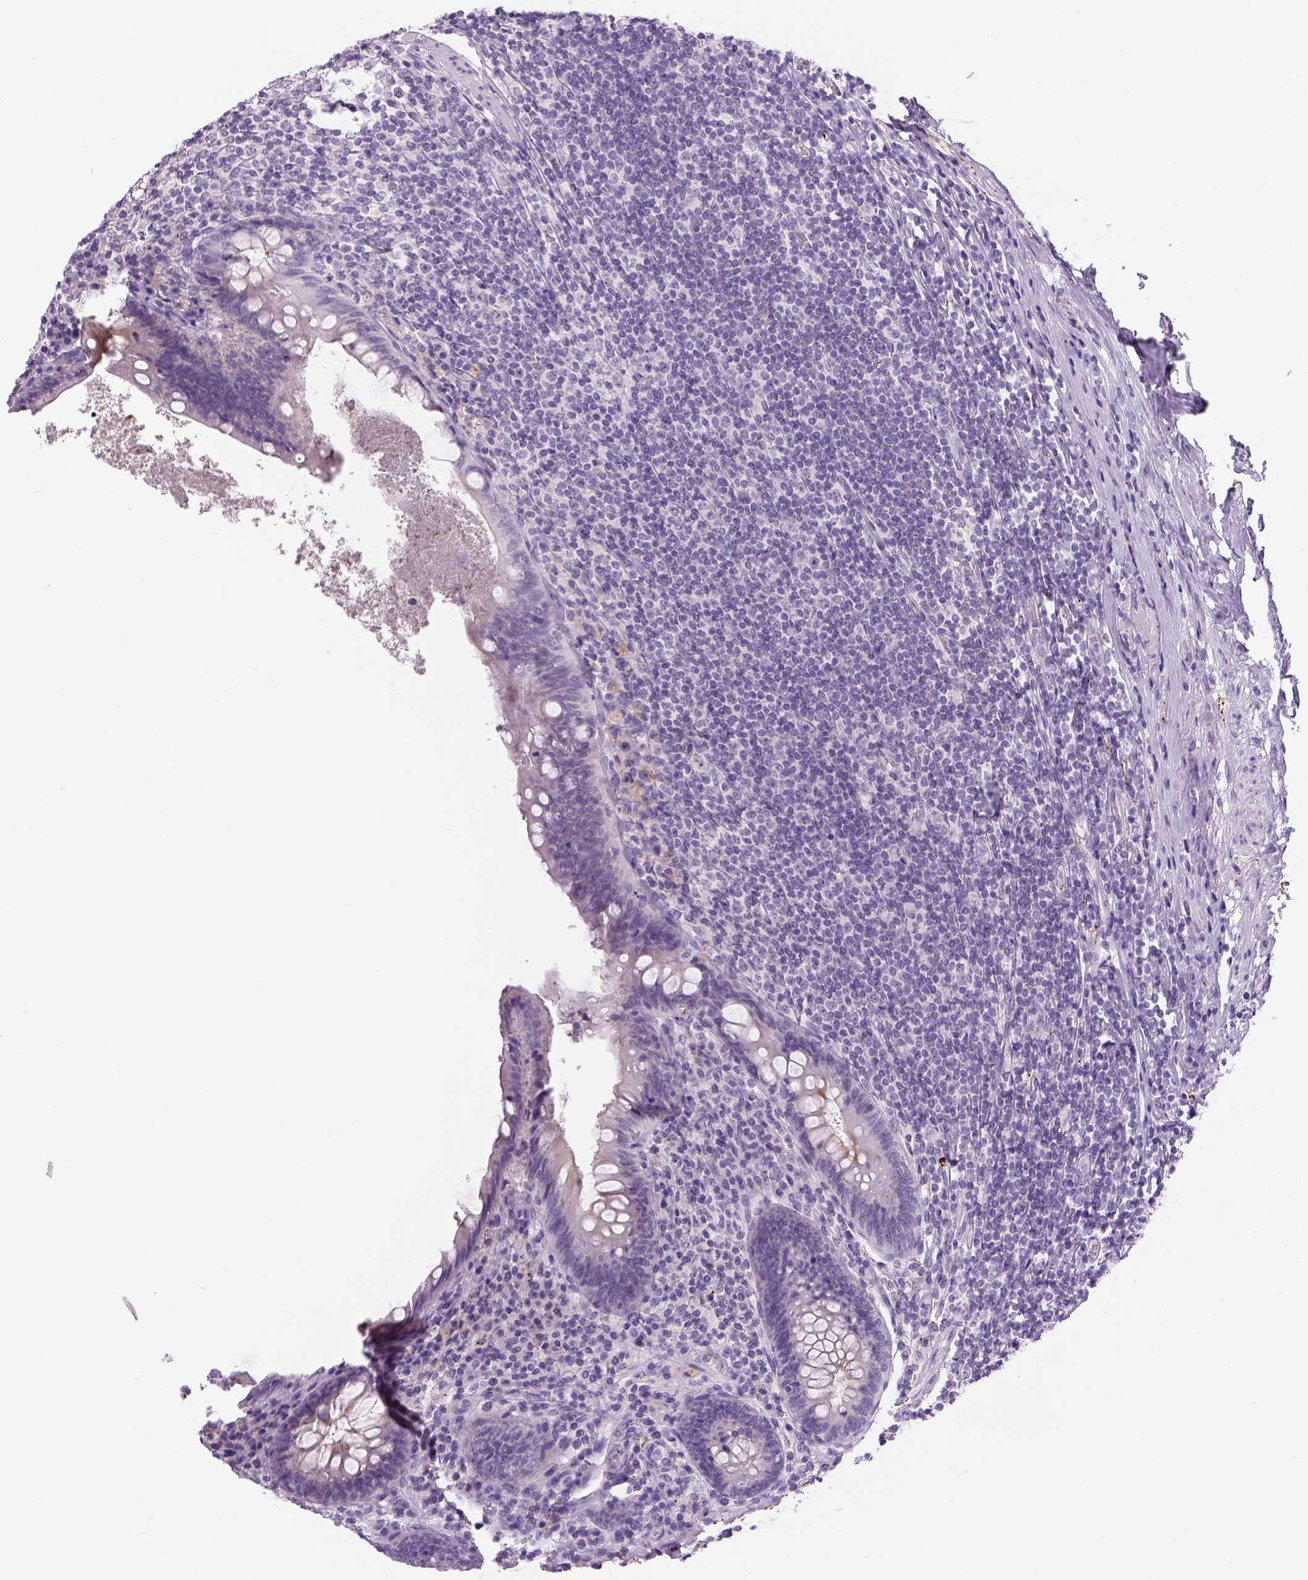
{"staining": {"intensity": "negative", "quantity": "none", "location": "none"}, "tissue": "appendix", "cell_type": "Glandular cells", "image_type": "normal", "snomed": [{"axis": "morphology", "description": "Normal tissue, NOS"}, {"axis": "topography", "description": "Appendix"}], "caption": "This is an immunohistochemistry histopathology image of normal appendix. There is no staining in glandular cells.", "gene": "DBH", "patient": {"sex": "male", "age": 47}}